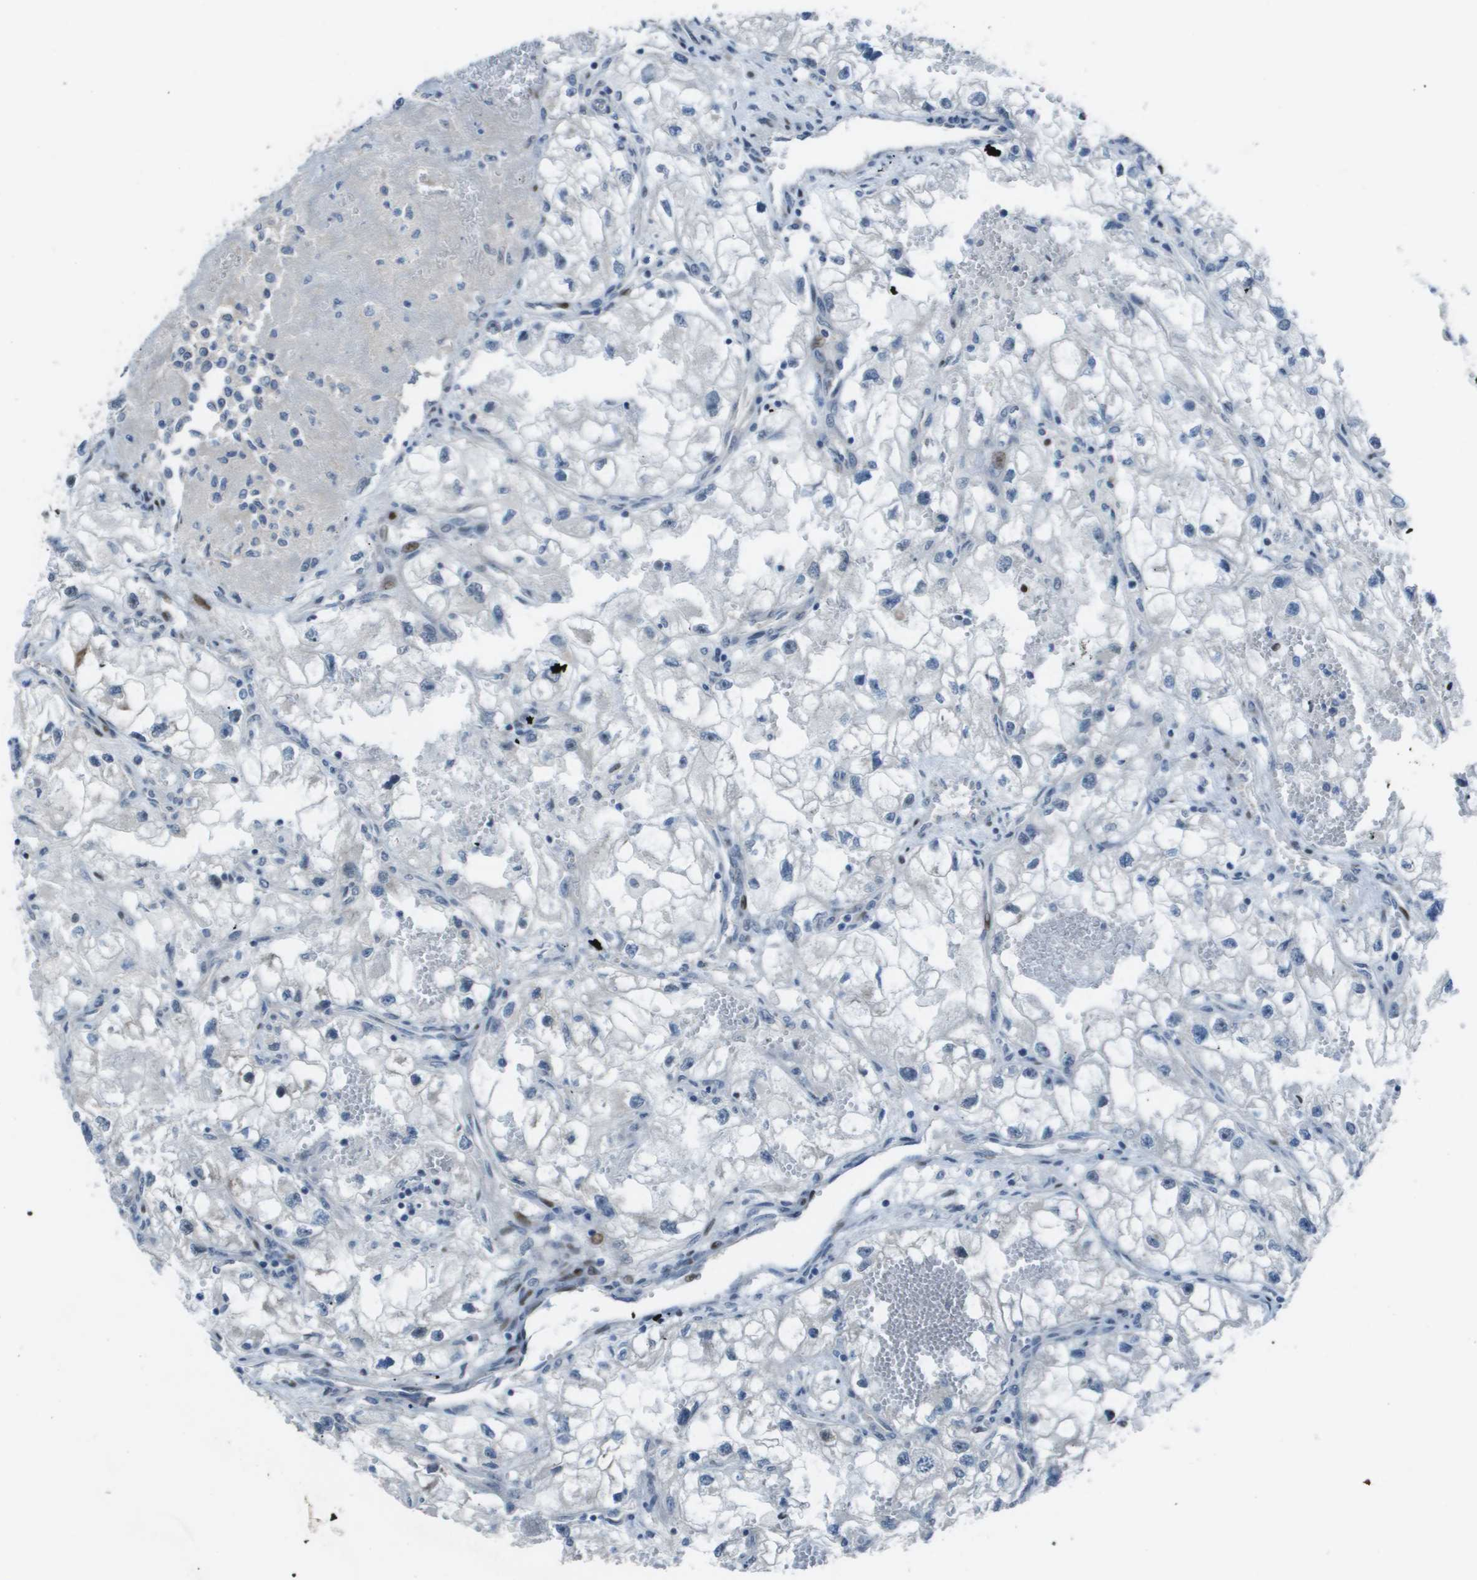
{"staining": {"intensity": "negative", "quantity": "none", "location": "none"}, "tissue": "renal cancer", "cell_type": "Tumor cells", "image_type": "cancer", "snomed": [{"axis": "morphology", "description": "Adenocarcinoma, NOS"}, {"axis": "topography", "description": "Kidney"}], "caption": "This is an immunohistochemistry image of renal adenocarcinoma. There is no expression in tumor cells.", "gene": "MGAT3", "patient": {"sex": "female", "age": 70}}